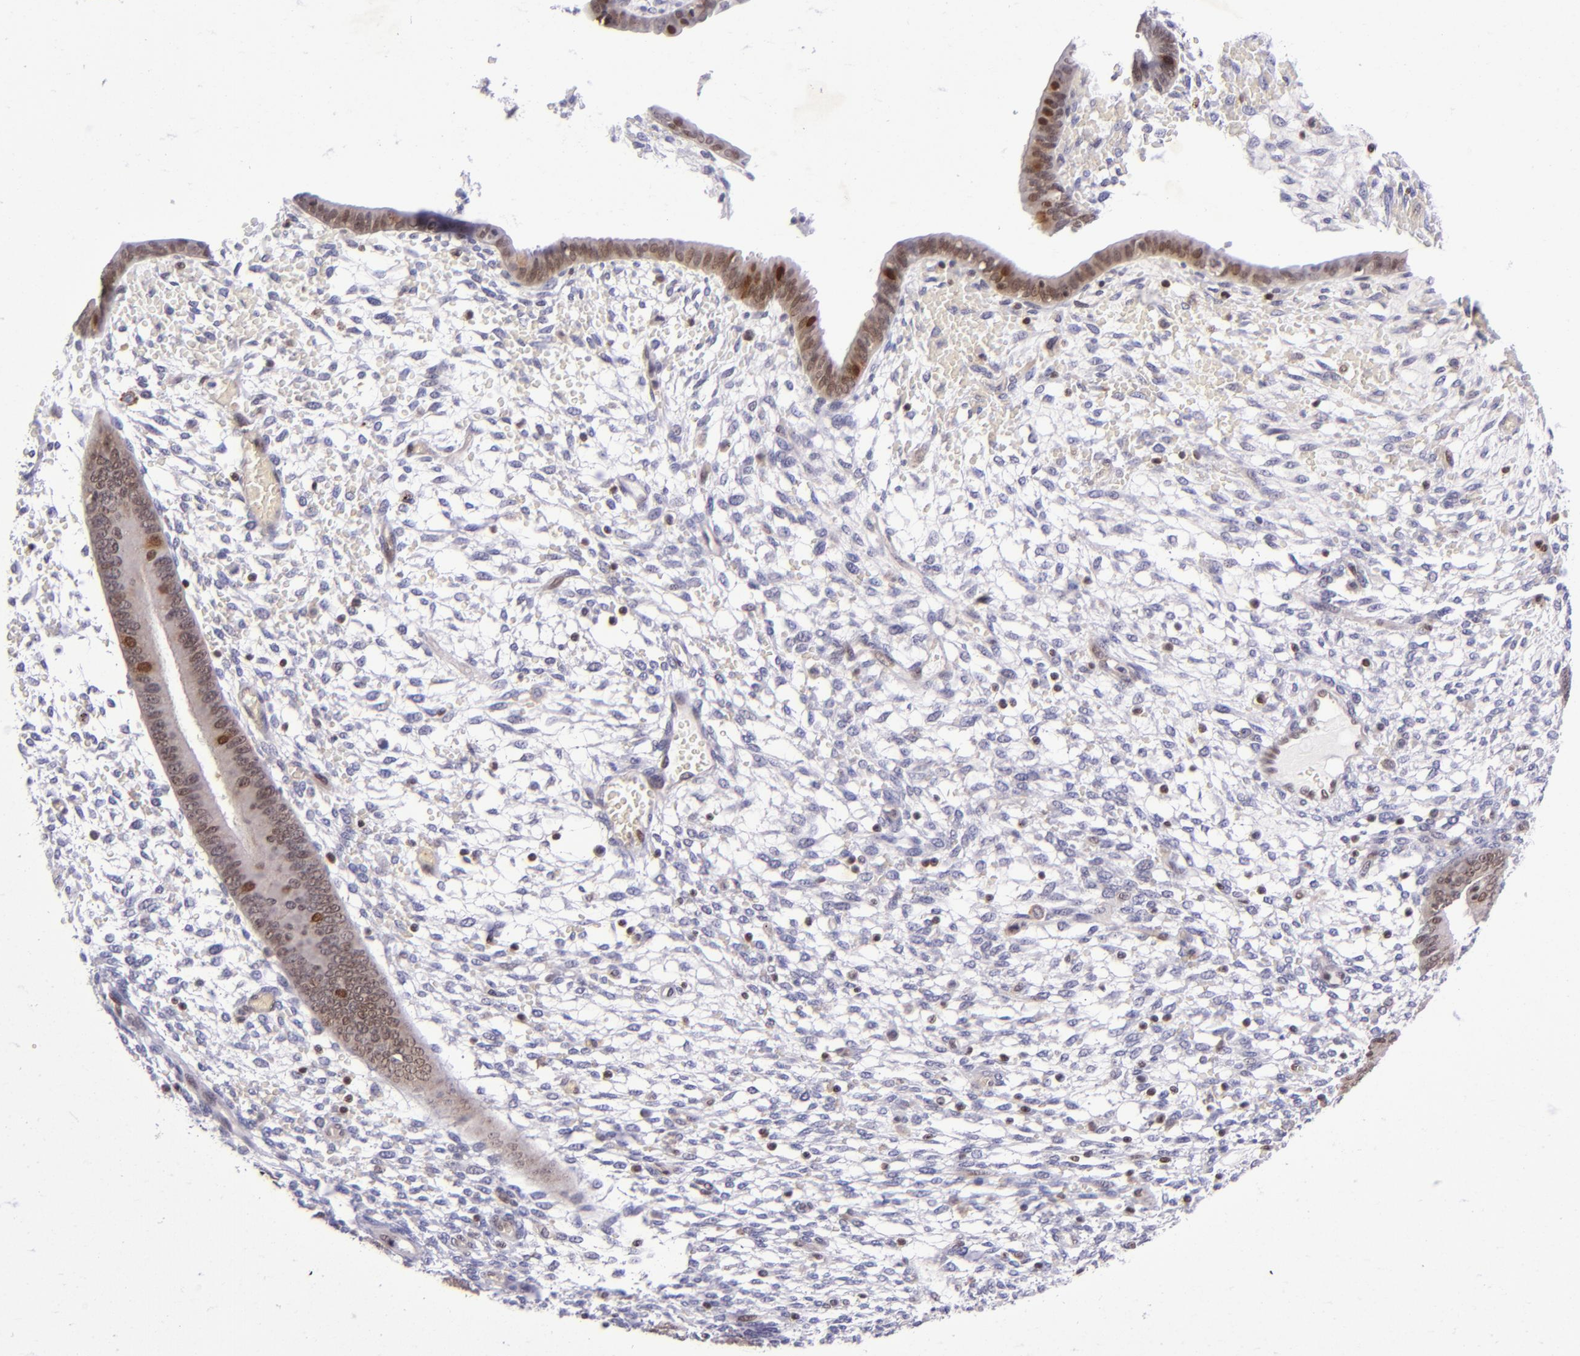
{"staining": {"intensity": "weak", "quantity": "<25%", "location": "nuclear"}, "tissue": "endometrium", "cell_type": "Cells in endometrial stroma", "image_type": "normal", "snomed": [{"axis": "morphology", "description": "Normal tissue, NOS"}, {"axis": "topography", "description": "Endometrium"}], "caption": "The image reveals no staining of cells in endometrial stroma in unremarkable endometrium. (DAB (3,3'-diaminobenzidine) IHC with hematoxylin counter stain).", "gene": "MGMT", "patient": {"sex": "female", "age": 42}}